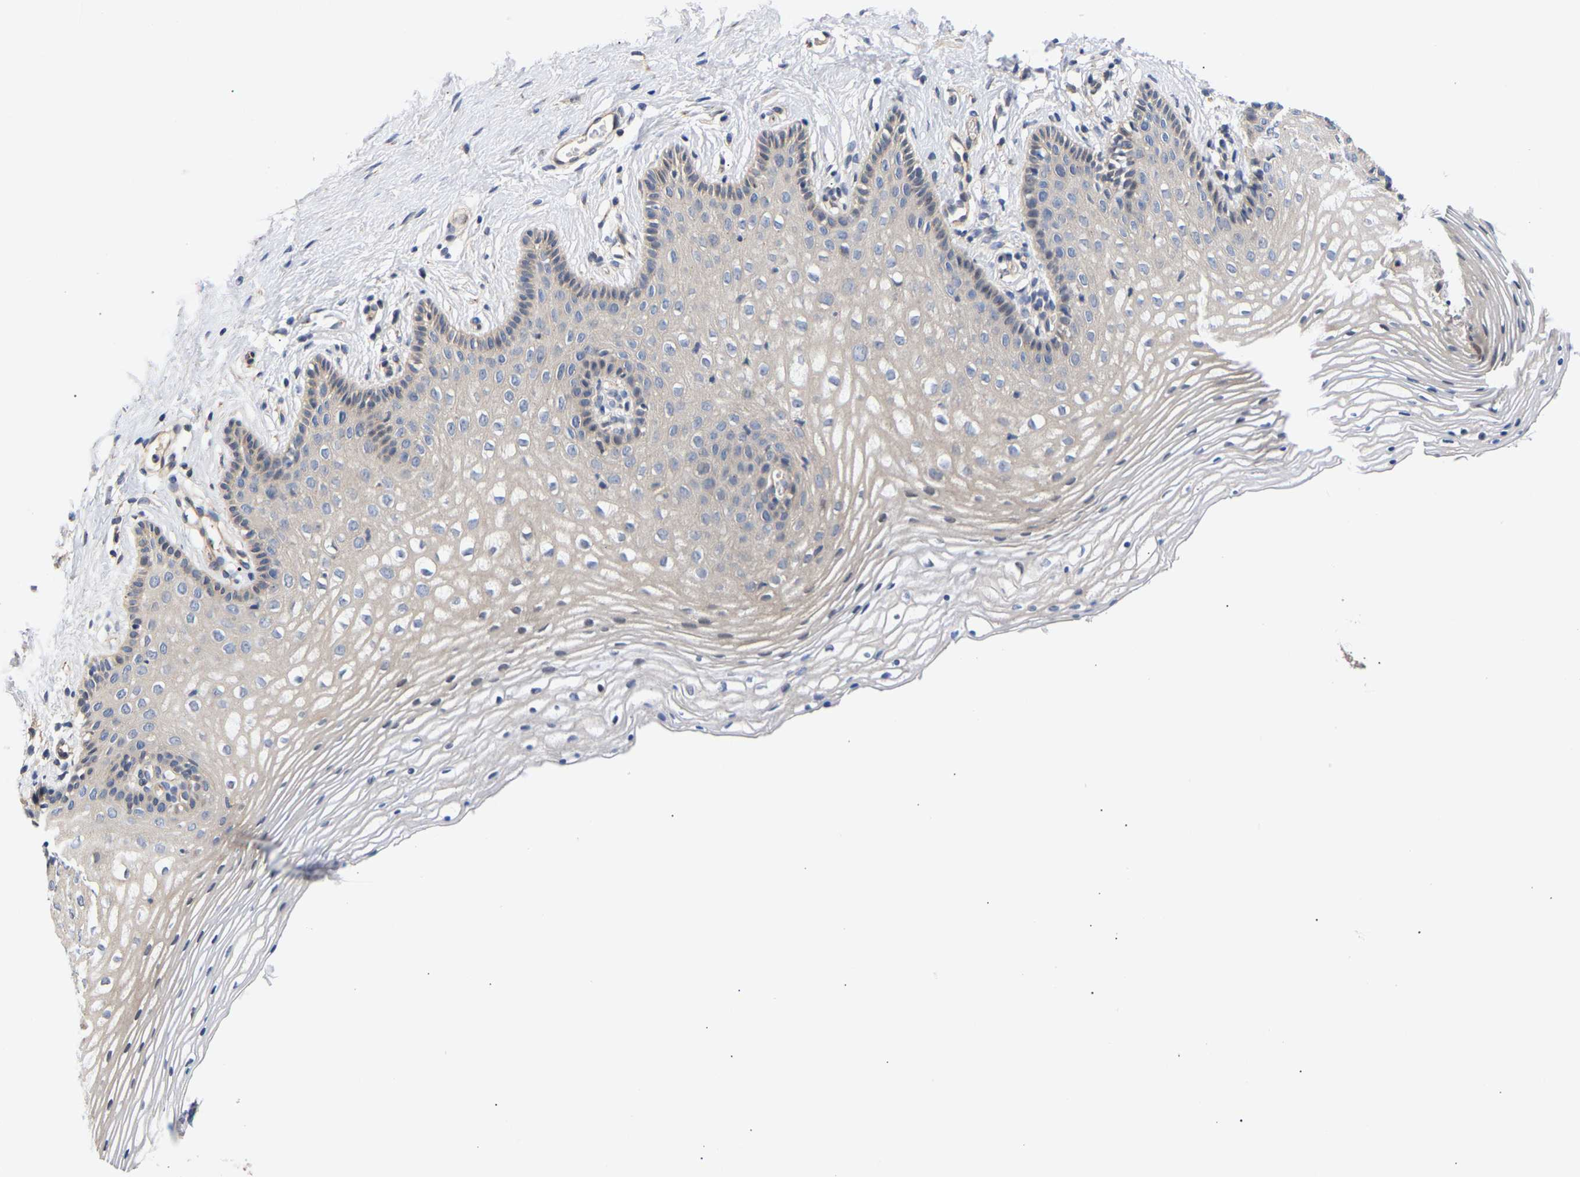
{"staining": {"intensity": "negative", "quantity": "none", "location": "none"}, "tissue": "vagina", "cell_type": "Squamous epithelial cells", "image_type": "normal", "snomed": [{"axis": "morphology", "description": "Normal tissue, NOS"}, {"axis": "topography", "description": "Vagina"}], "caption": "Benign vagina was stained to show a protein in brown. There is no significant positivity in squamous epithelial cells.", "gene": "KASH5", "patient": {"sex": "female", "age": 32}}